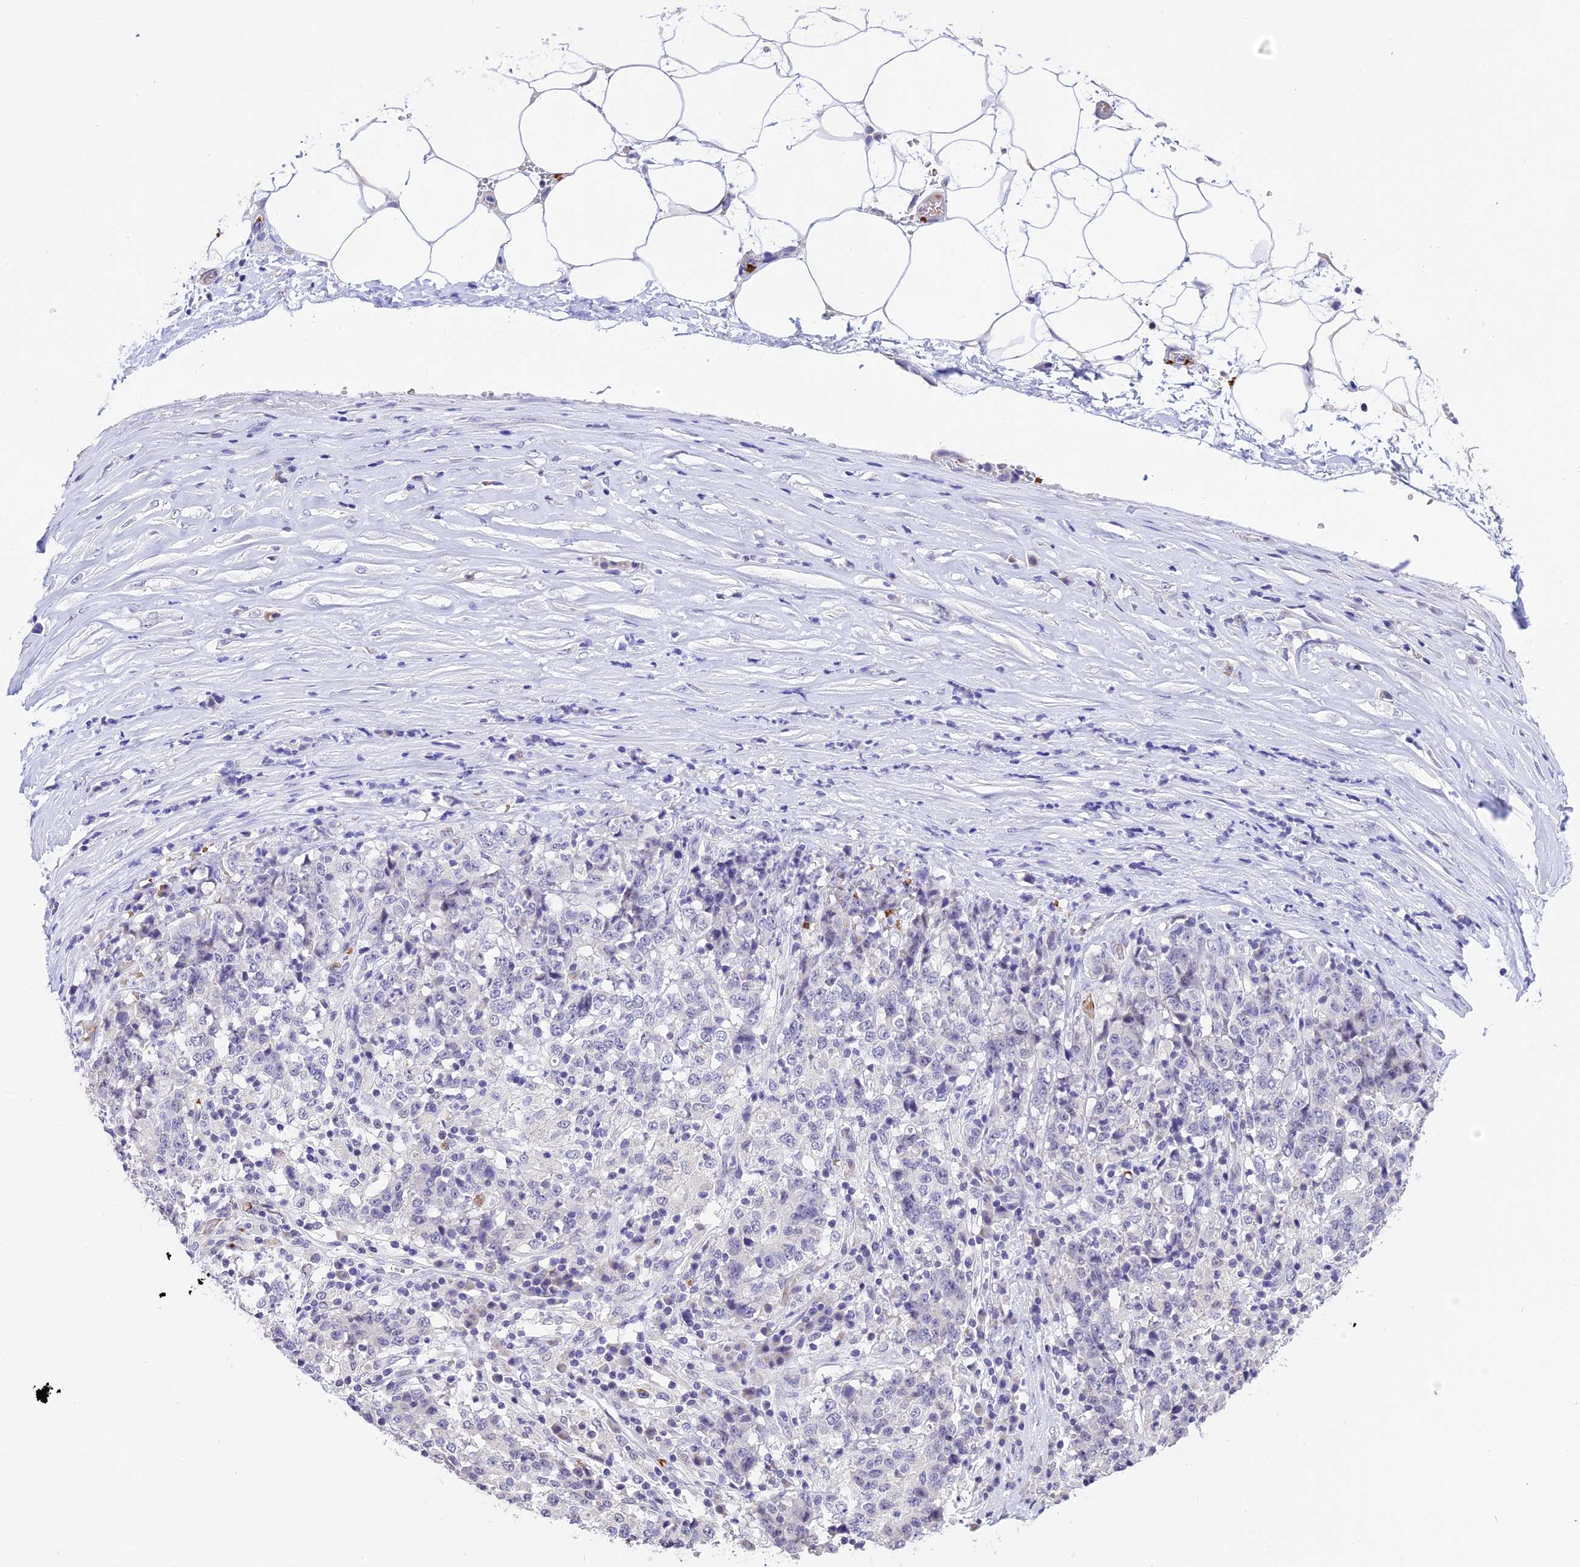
{"staining": {"intensity": "negative", "quantity": "none", "location": "none"}, "tissue": "stomach cancer", "cell_type": "Tumor cells", "image_type": "cancer", "snomed": [{"axis": "morphology", "description": "Adenocarcinoma, NOS"}, {"axis": "topography", "description": "Stomach"}], "caption": "Tumor cells are negative for protein expression in human stomach adenocarcinoma.", "gene": "AHSP", "patient": {"sex": "male", "age": 59}}